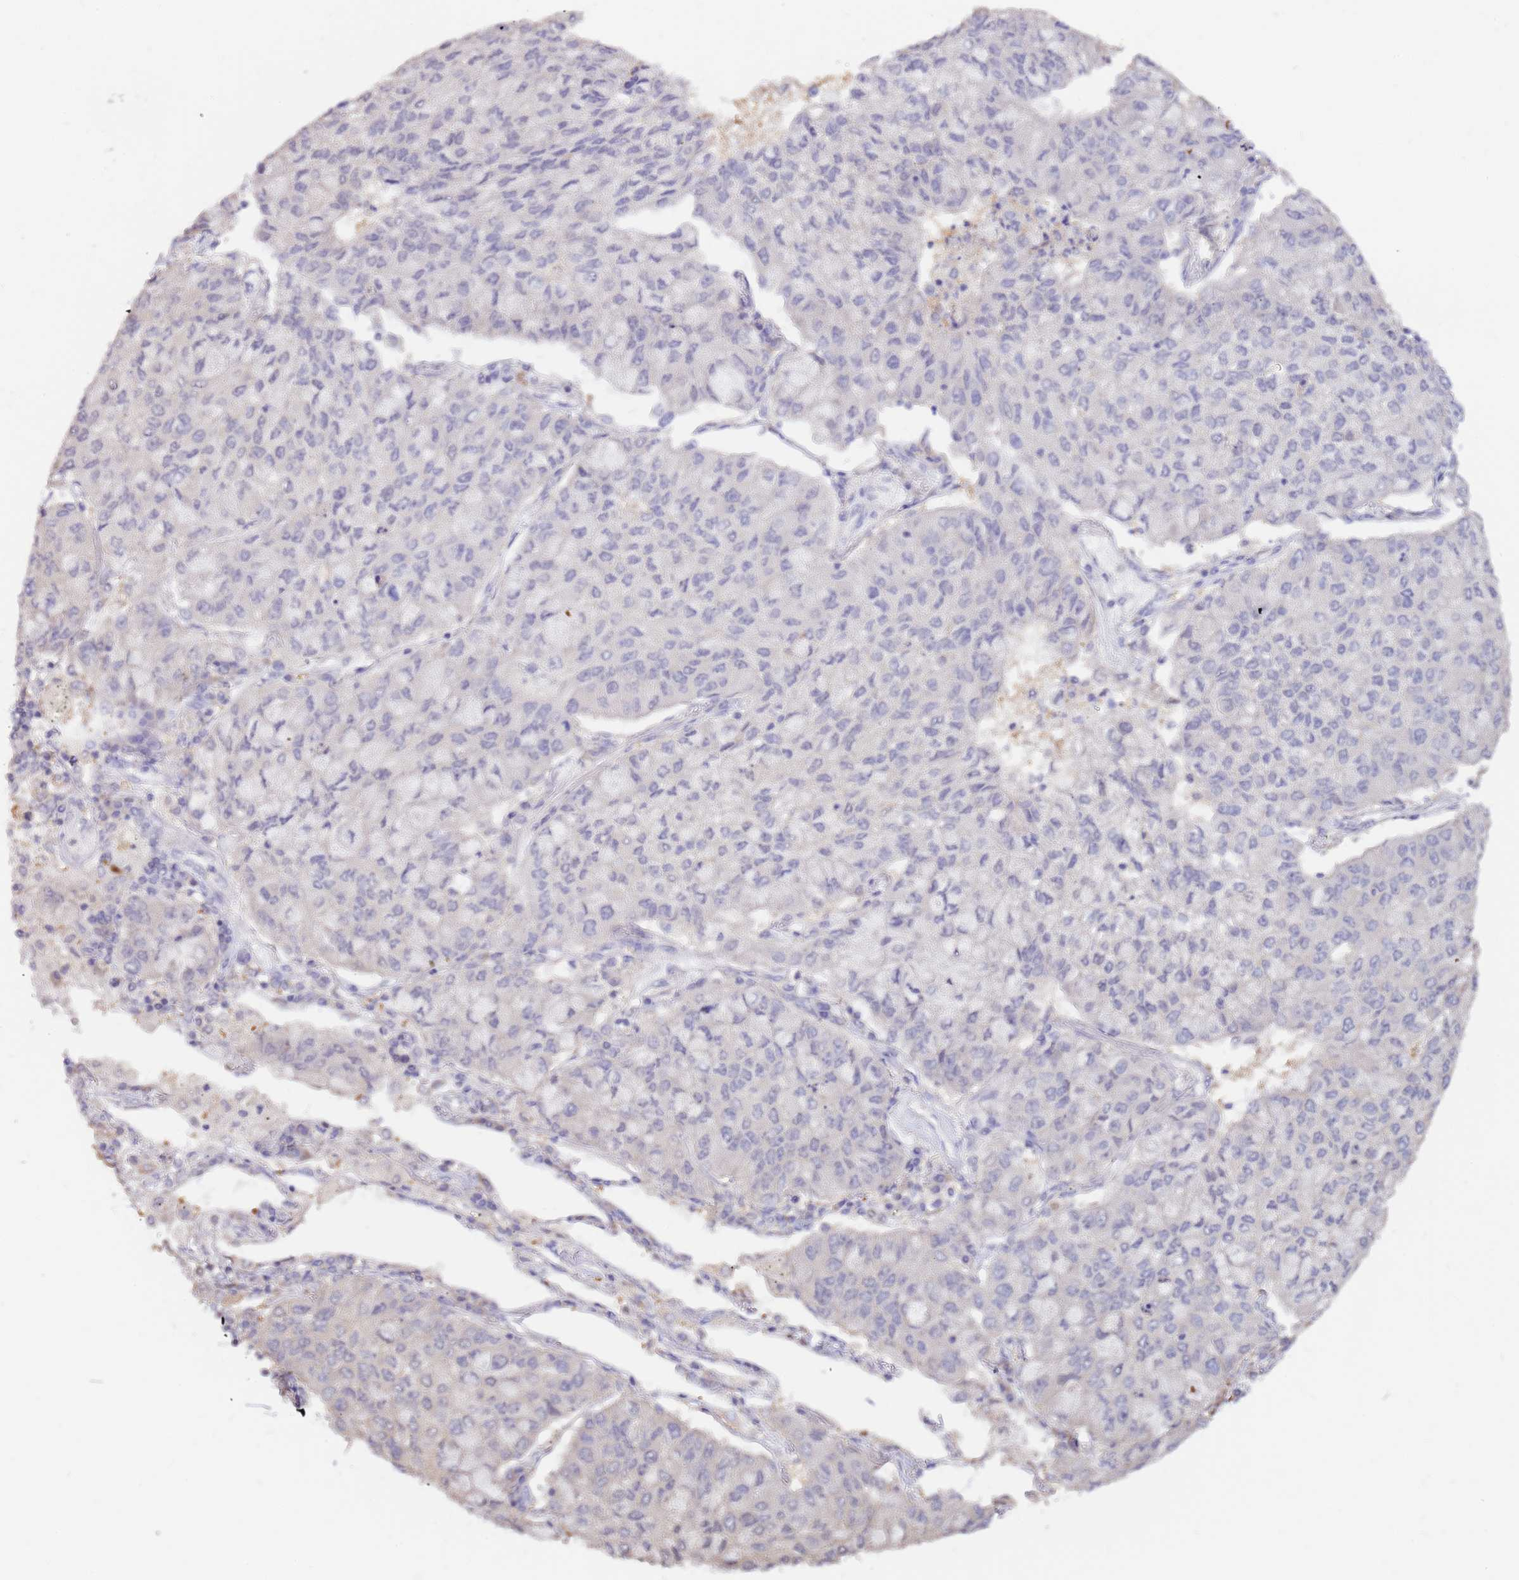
{"staining": {"intensity": "negative", "quantity": "none", "location": "none"}, "tissue": "lung cancer", "cell_type": "Tumor cells", "image_type": "cancer", "snomed": [{"axis": "morphology", "description": "Squamous cell carcinoma, NOS"}, {"axis": "topography", "description": "Lung"}], "caption": "The immunohistochemistry photomicrograph has no significant expression in tumor cells of lung squamous cell carcinoma tissue.", "gene": "AP5S1", "patient": {"sex": "male", "age": 74}}